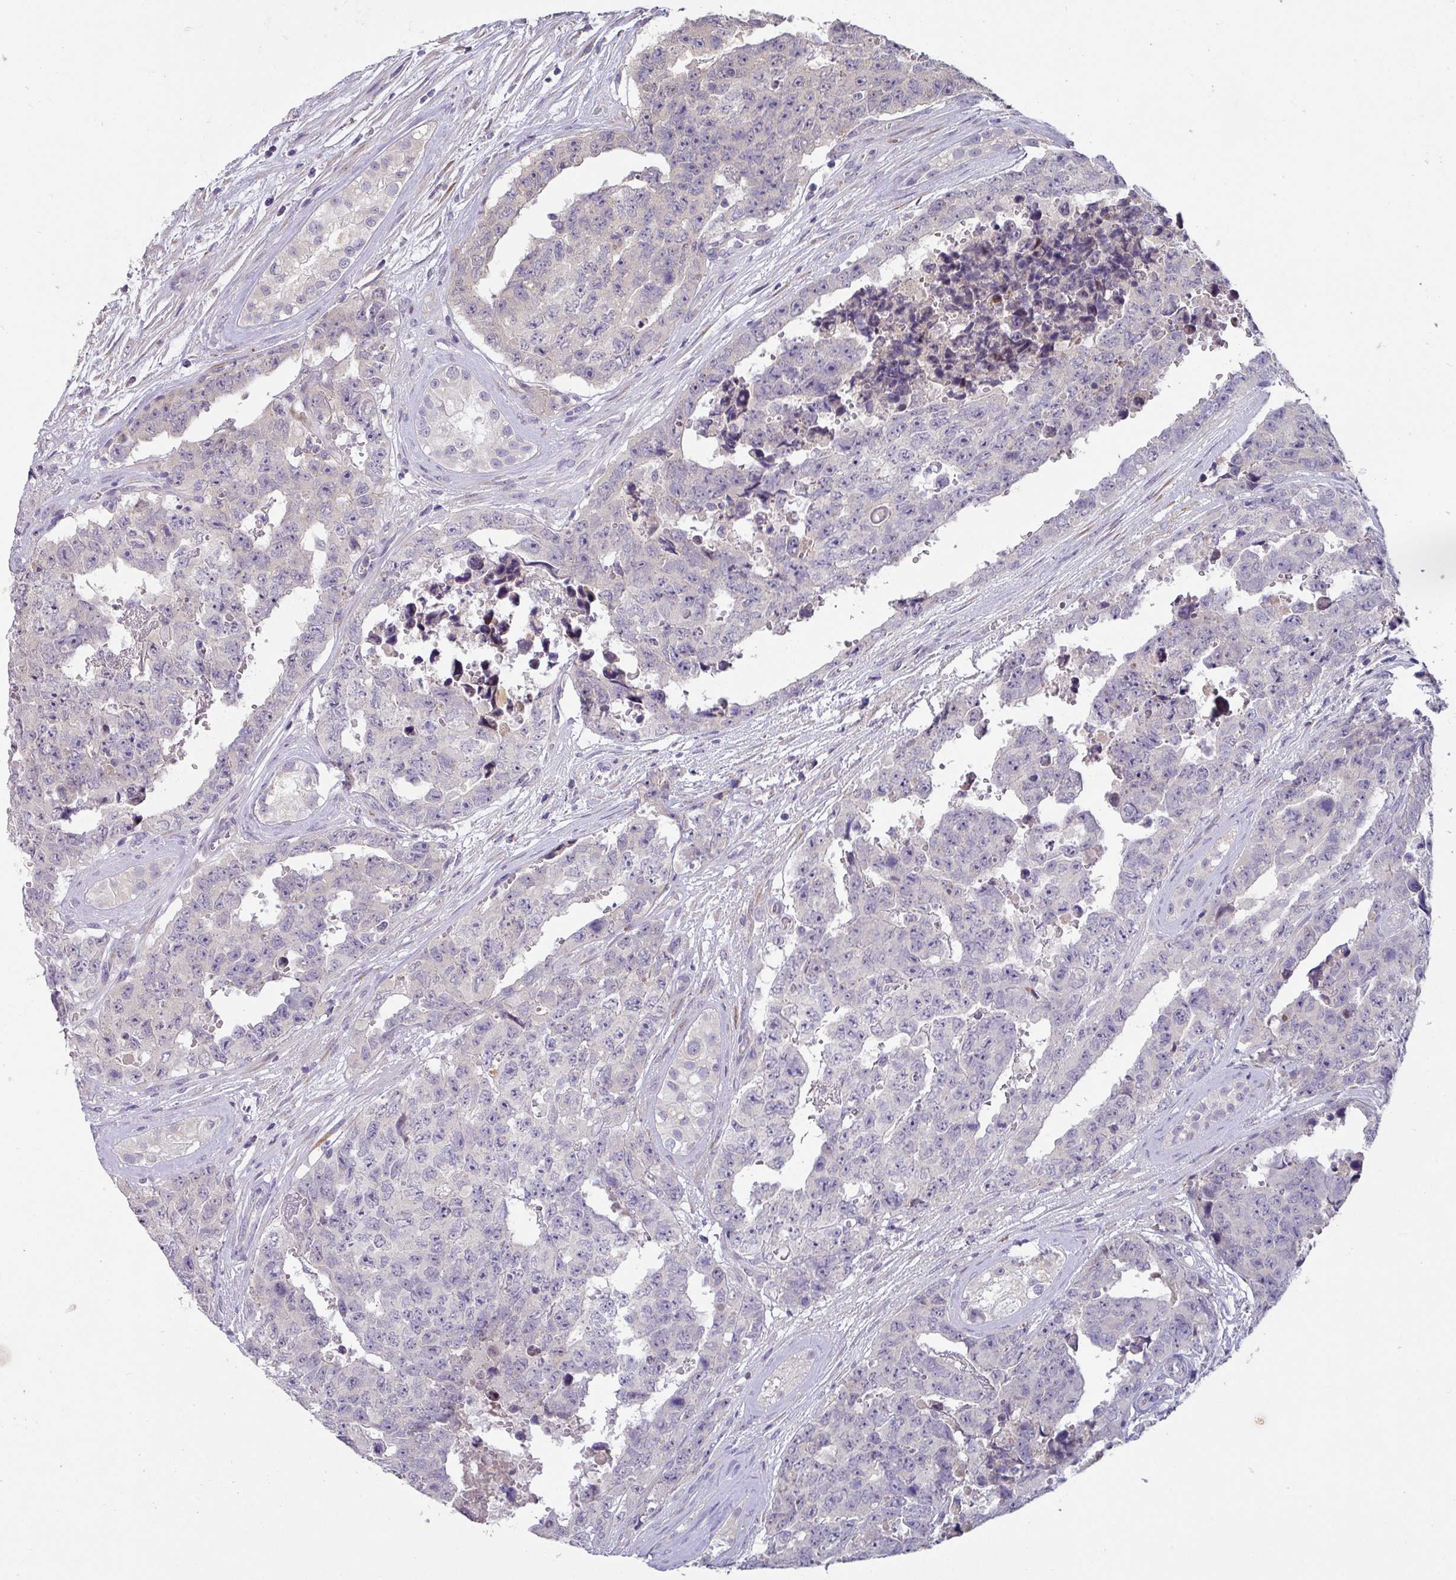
{"staining": {"intensity": "negative", "quantity": "none", "location": "none"}, "tissue": "testis cancer", "cell_type": "Tumor cells", "image_type": "cancer", "snomed": [{"axis": "morphology", "description": "Normal tissue, NOS"}, {"axis": "morphology", "description": "Carcinoma, Embryonal, NOS"}, {"axis": "topography", "description": "Testis"}, {"axis": "topography", "description": "Epididymis"}], "caption": "There is no significant positivity in tumor cells of testis embryonal carcinoma. (IHC, brightfield microscopy, high magnification).", "gene": "KLHL3", "patient": {"sex": "male", "age": 25}}